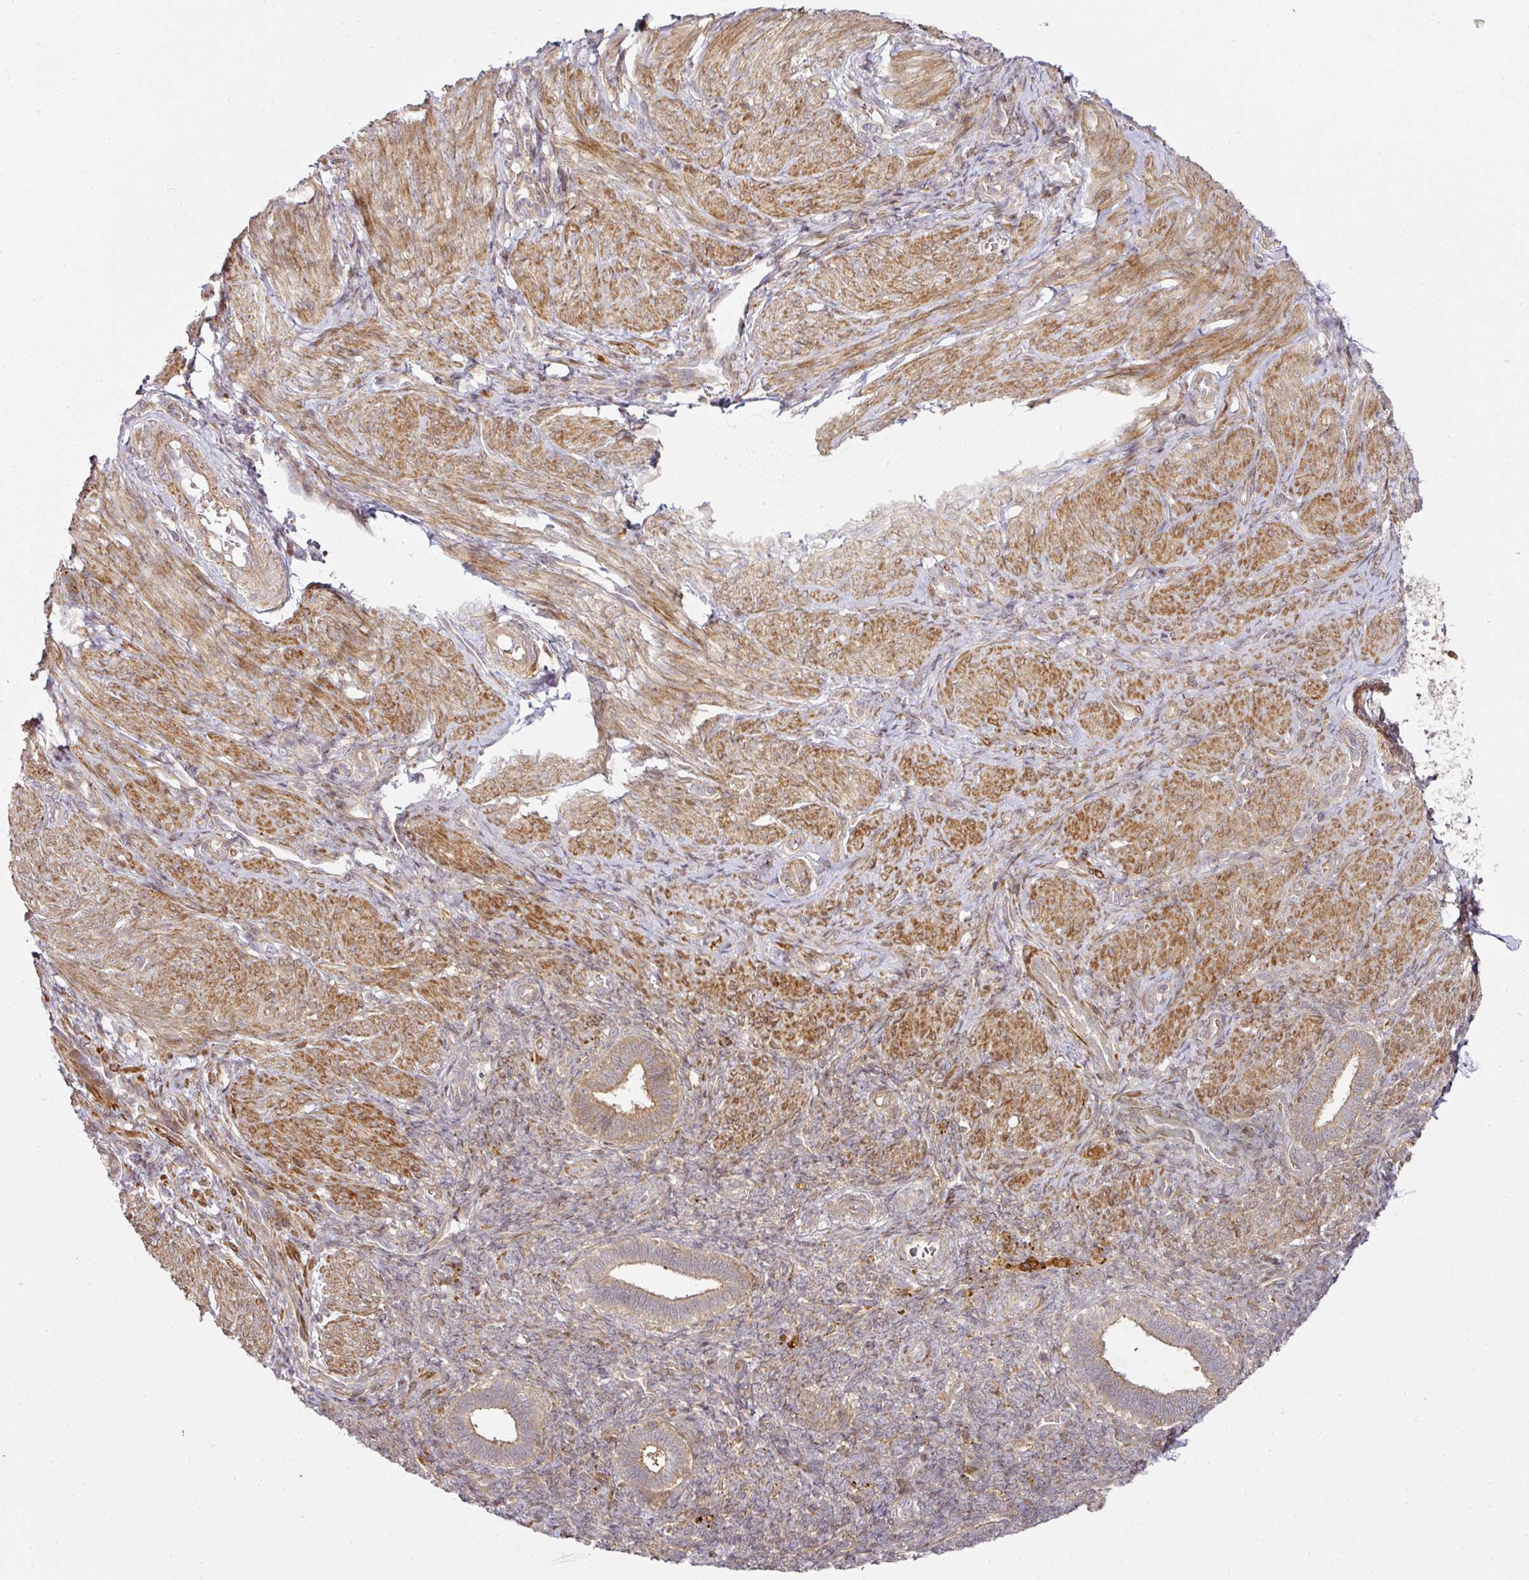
{"staining": {"intensity": "negative", "quantity": "none", "location": "none"}, "tissue": "endometrium", "cell_type": "Cells in endometrial stroma", "image_type": "normal", "snomed": [{"axis": "morphology", "description": "Normal tissue, NOS"}, {"axis": "topography", "description": "Endometrium"}], "caption": "The photomicrograph exhibits no significant staining in cells in endometrial stroma of endometrium.", "gene": "ATAT1", "patient": {"sex": "female", "age": 34}}